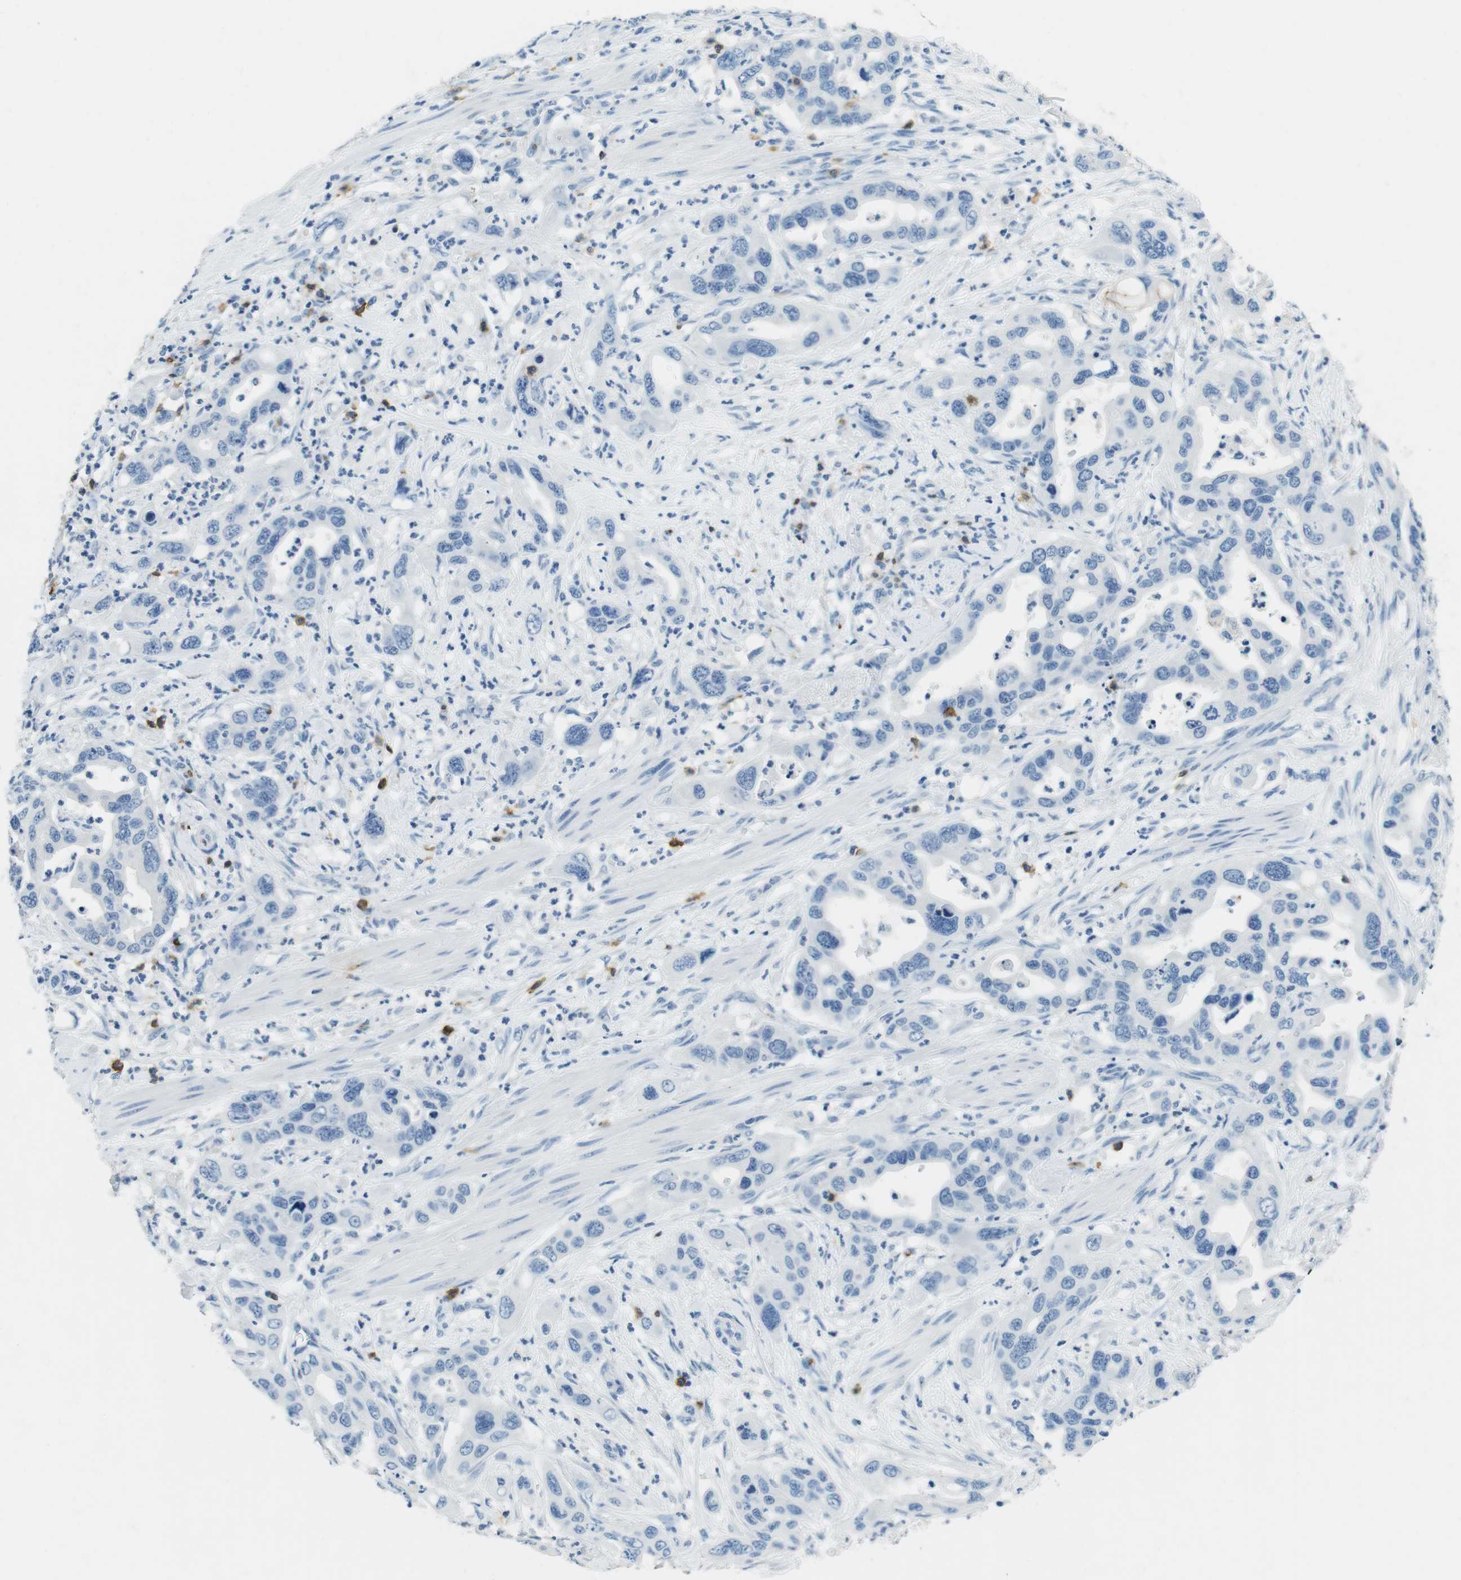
{"staining": {"intensity": "negative", "quantity": "none", "location": "none"}, "tissue": "pancreatic cancer", "cell_type": "Tumor cells", "image_type": "cancer", "snomed": [{"axis": "morphology", "description": "Adenocarcinoma, NOS"}, {"axis": "topography", "description": "Pancreas"}], "caption": "High power microscopy micrograph of an immunohistochemistry photomicrograph of pancreatic adenocarcinoma, revealing no significant positivity in tumor cells.", "gene": "LAT", "patient": {"sex": "female", "age": 71}}